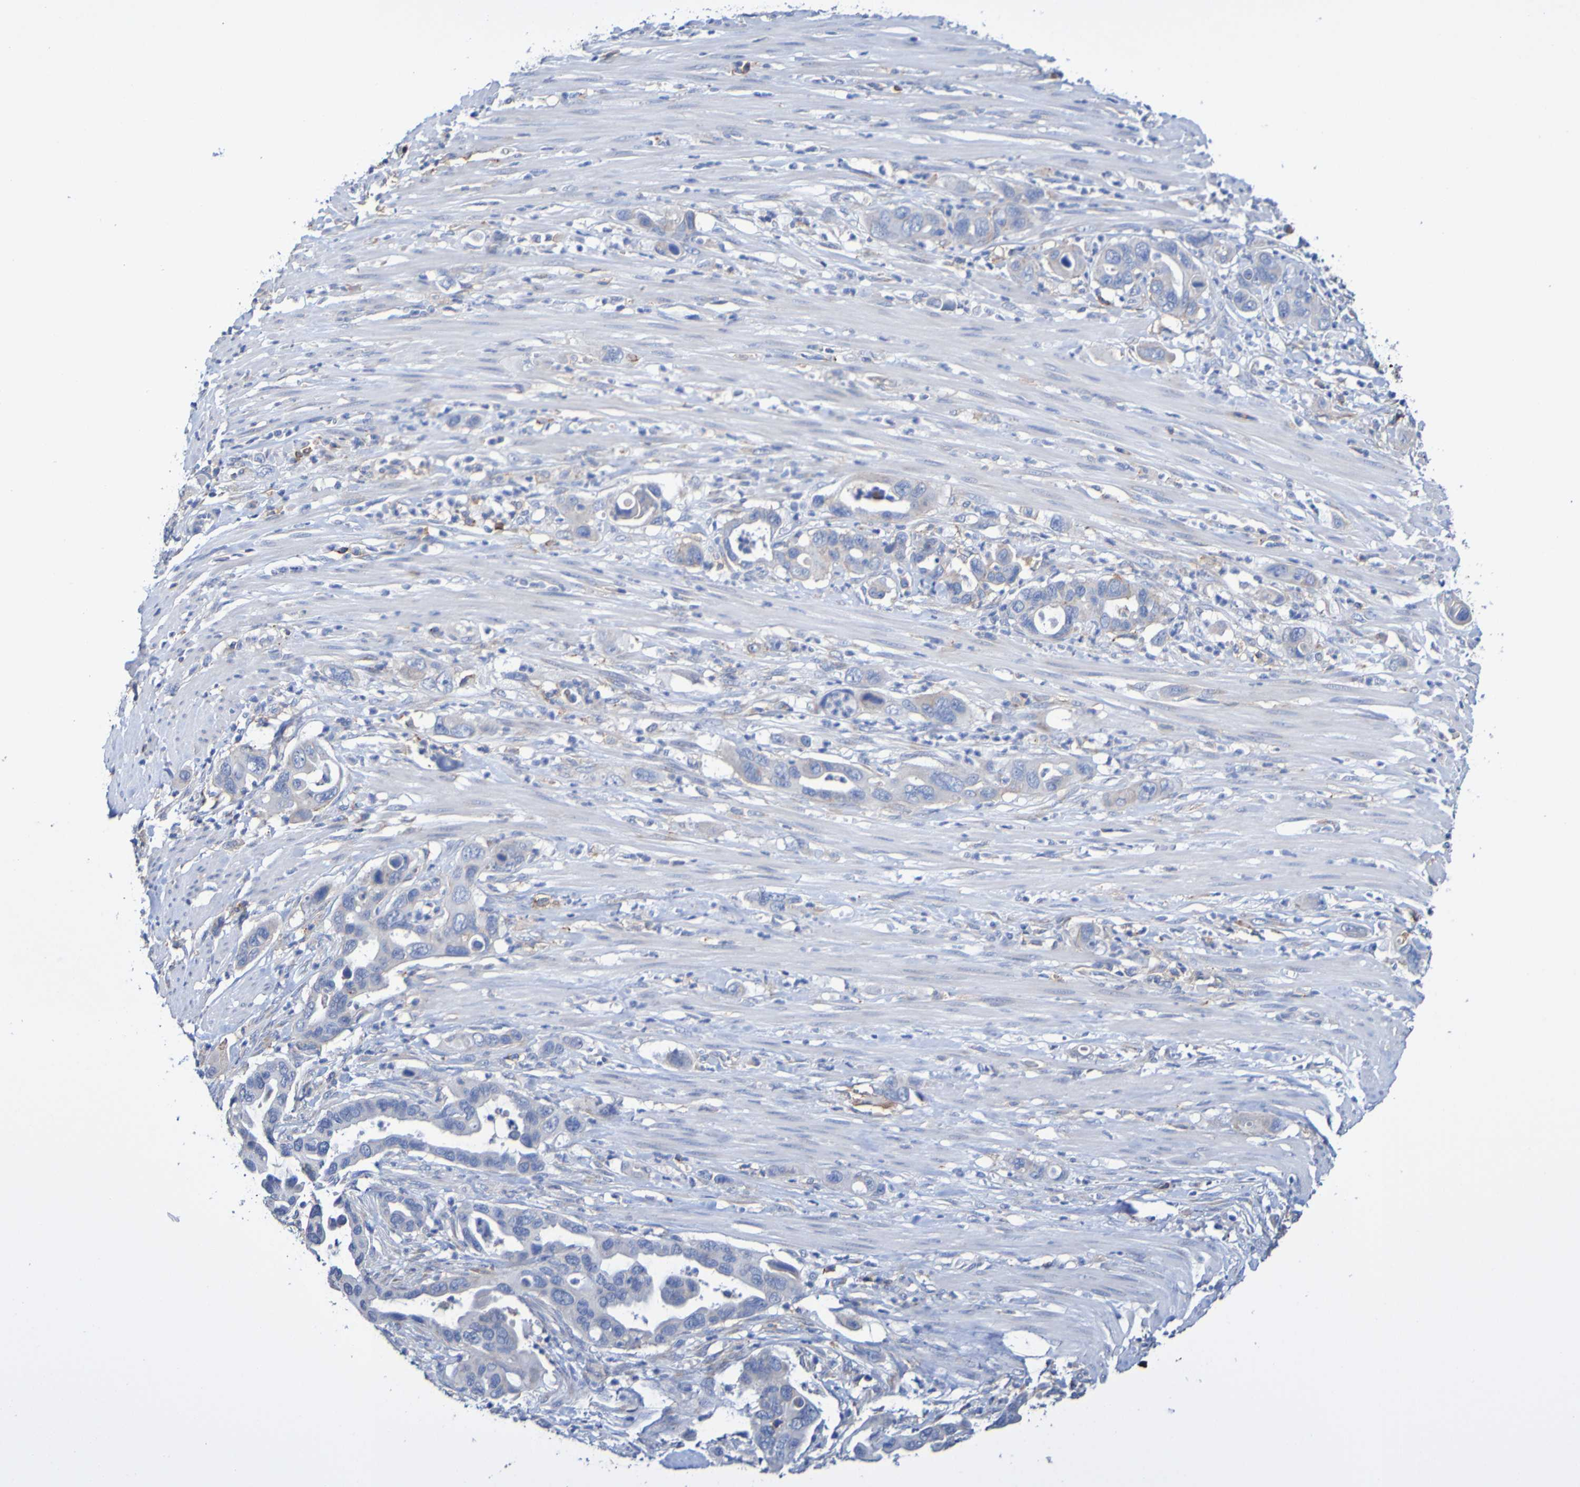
{"staining": {"intensity": "negative", "quantity": "none", "location": "none"}, "tissue": "pancreatic cancer", "cell_type": "Tumor cells", "image_type": "cancer", "snomed": [{"axis": "morphology", "description": "Adenocarcinoma, NOS"}, {"axis": "topography", "description": "Pancreas"}], "caption": "Tumor cells show no significant protein positivity in pancreatic cancer. (DAB immunohistochemistry (IHC) visualized using brightfield microscopy, high magnification).", "gene": "SLC3A2", "patient": {"sex": "female", "age": 71}}